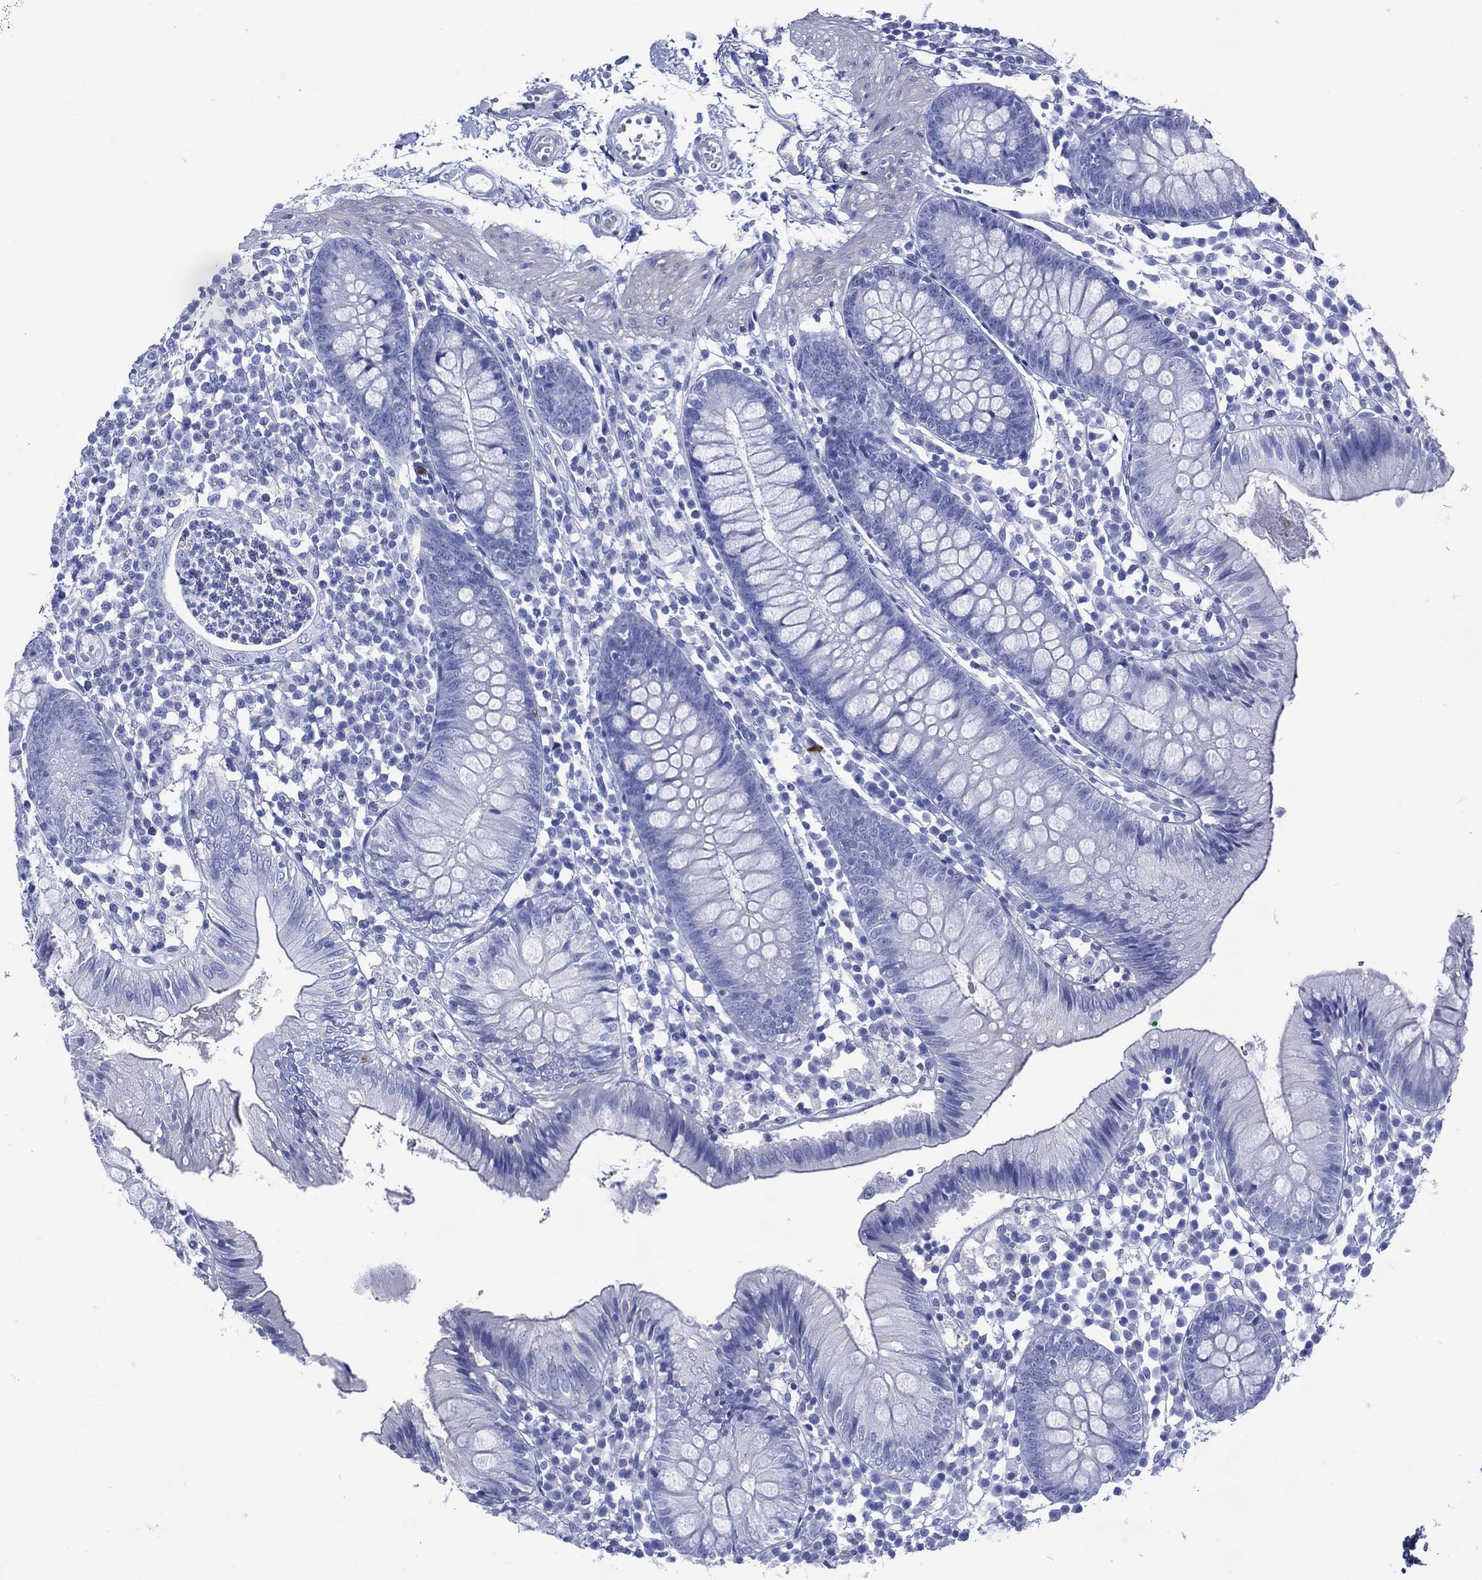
{"staining": {"intensity": "negative", "quantity": "none", "location": "none"}, "tissue": "colon", "cell_type": "Endothelial cells", "image_type": "normal", "snomed": [{"axis": "morphology", "description": "Normal tissue, NOS"}, {"axis": "topography", "description": "Rectum"}], "caption": "DAB immunohistochemical staining of benign colon displays no significant expression in endothelial cells. Brightfield microscopy of immunohistochemistry stained with DAB (brown) and hematoxylin (blue), captured at high magnification.", "gene": "SHCBP1L", "patient": {"sex": "male", "age": 70}}